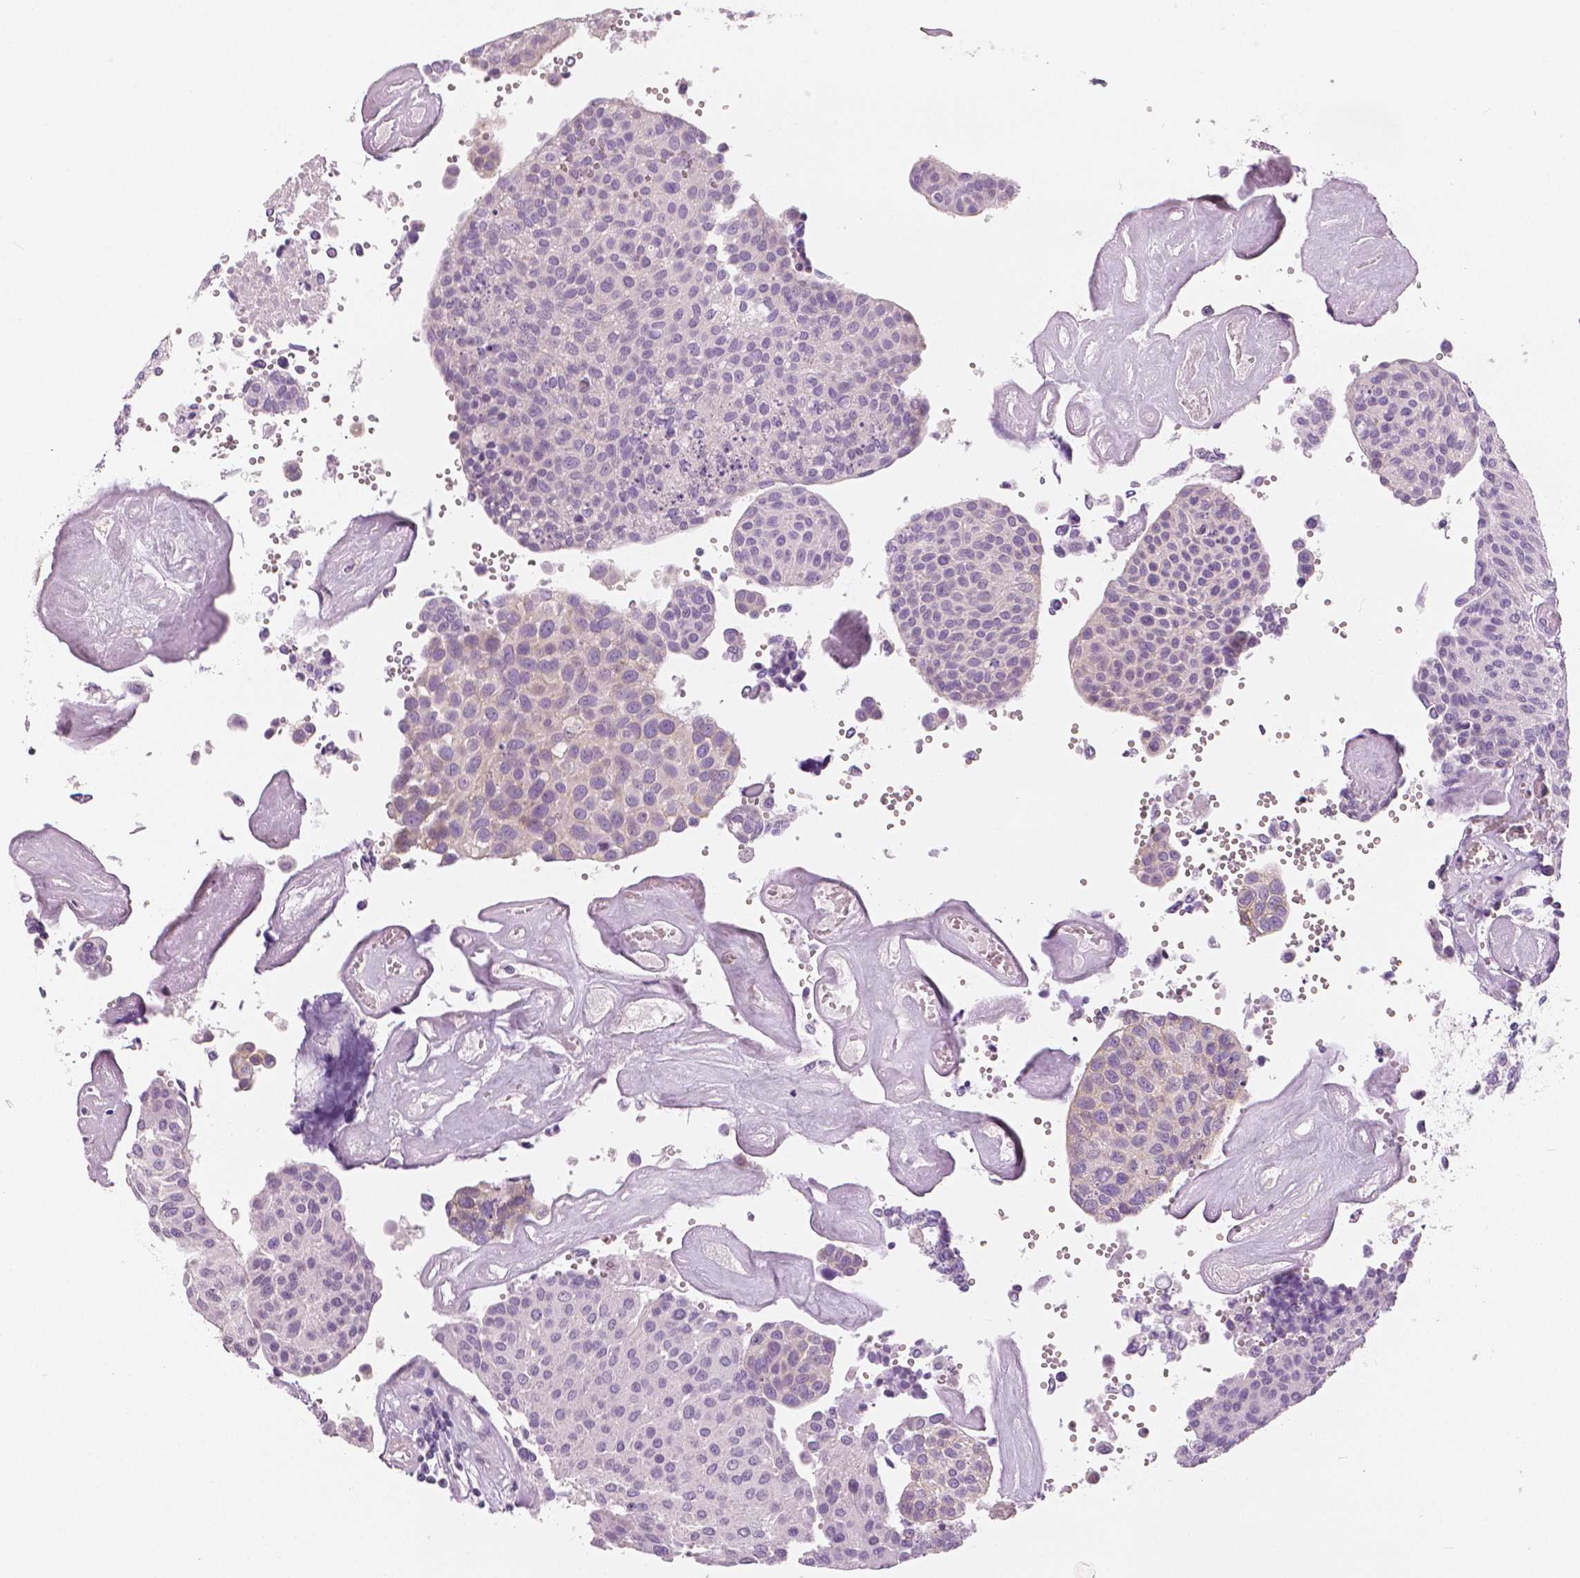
{"staining": {"intensity": "weak", "quantity": "<25%", "location": "cytoplasmic/membranous"}, "tissue": "urothelial cancer", "cell_type": "Tumor cells", "image_type": "cancer", "snomed": [{"axis": "morphology", "description": "Urothelial carcinoma, NOS"}, {"axis": "topography", "description": "Urinary bladder"}], "caption": "Immunohistochemistry (IHC) of human transitional cell carcinoma reveals no positivity in tumor cells. (DAB IHC, high magnification).", "gene": "SLC24A1", "patient": {"sex": "male", "age": 55}}